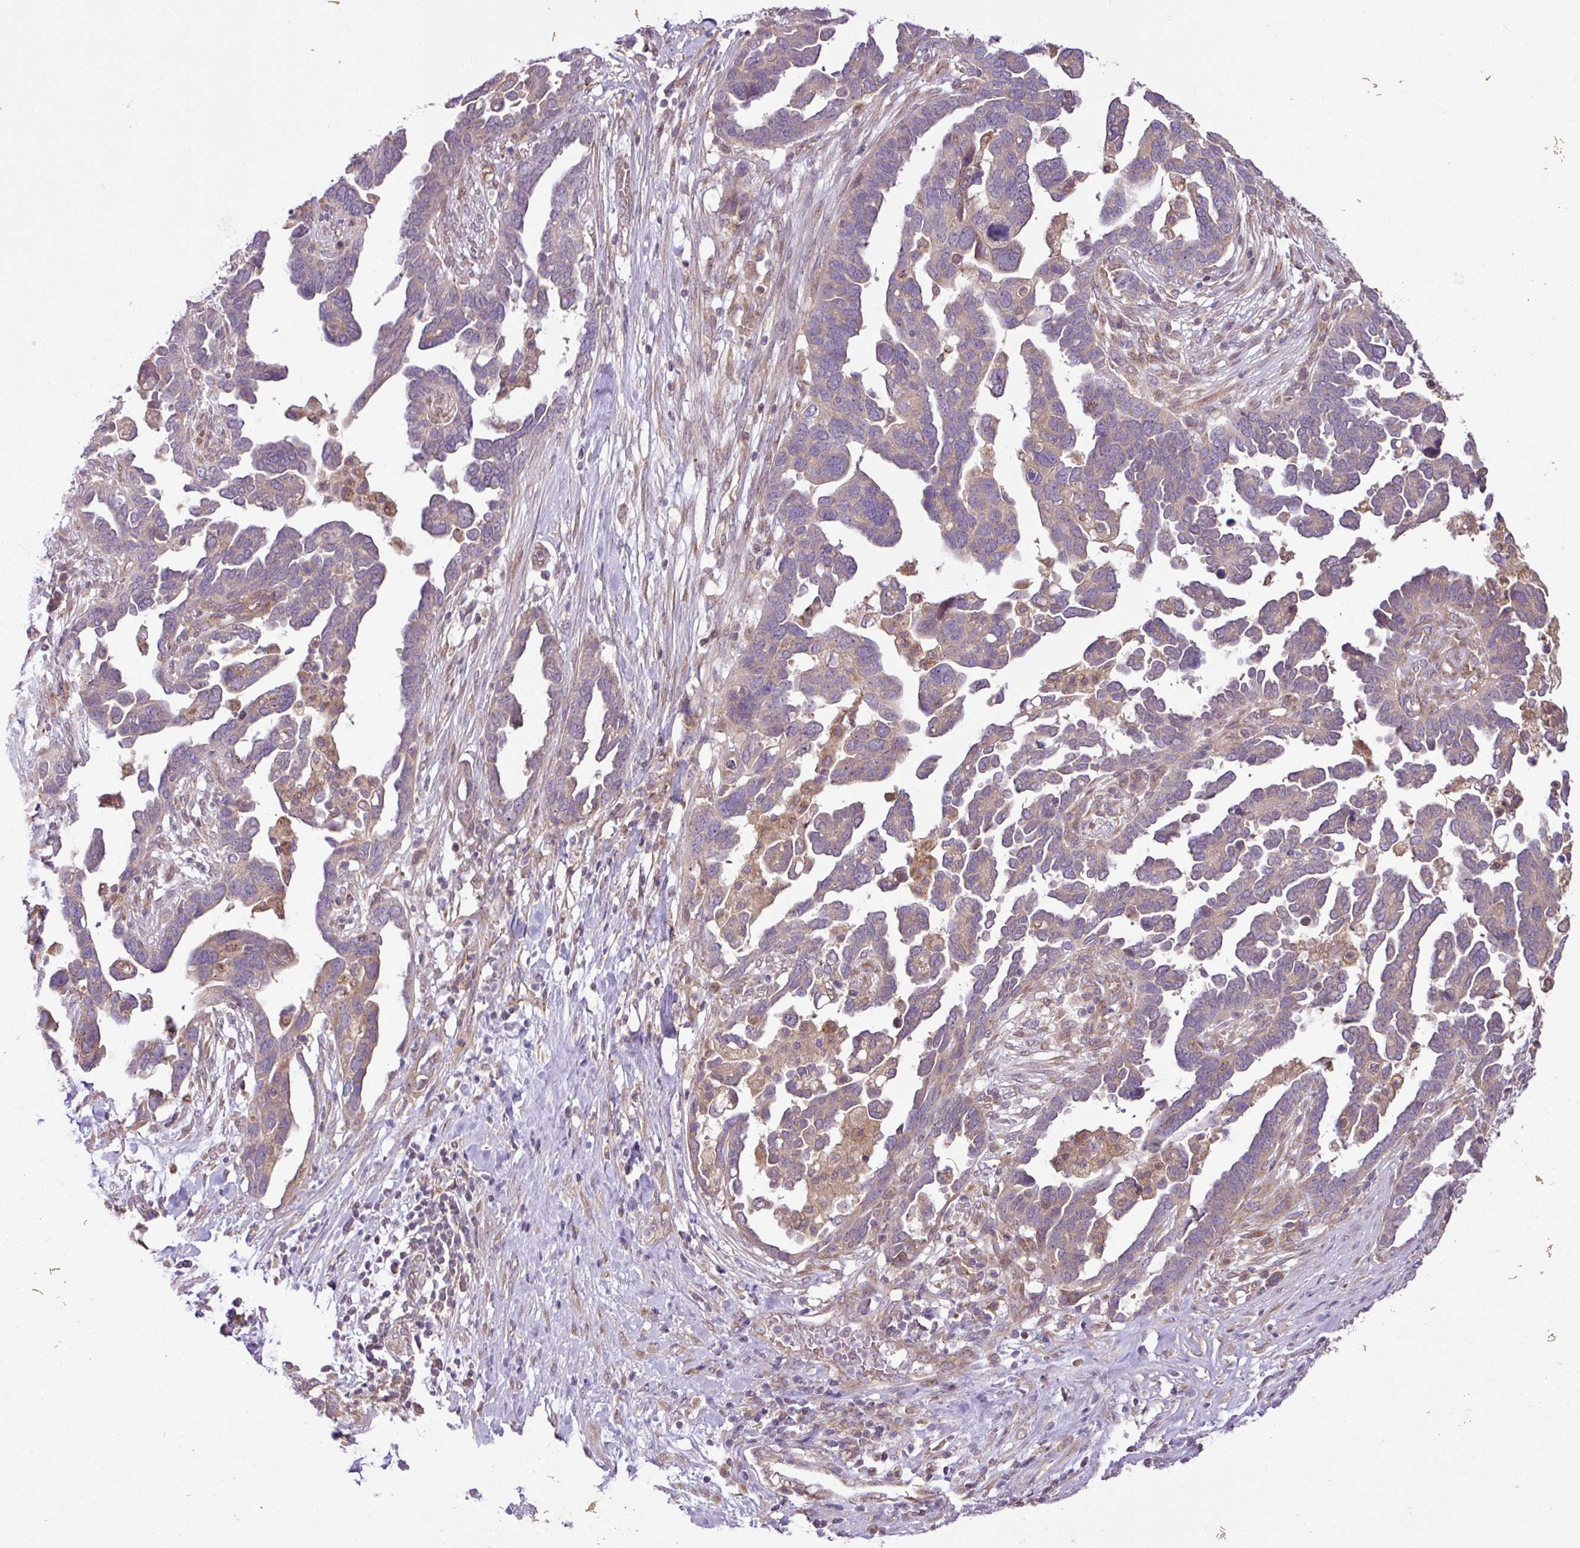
{"staining": {"intensity": "weak", "quantity": "25%-75%", "location": "cytoplasmic/membranous"}, "tissue": "ovarian cancer", "cell_type": "Tumor cells", "image_type": "cancer", "snomed": [{"axis": "morphology", "description": "Cystadenocarcinoma, serous, NOS"}, {"axis": "topography", "description": "Ovary"}], "caption": "Ovarian cancer stained with a protein marker exhibits weak staining in tumor cells.", "gene": "COX18", "patient": {"sex": "female", "age": 54}}